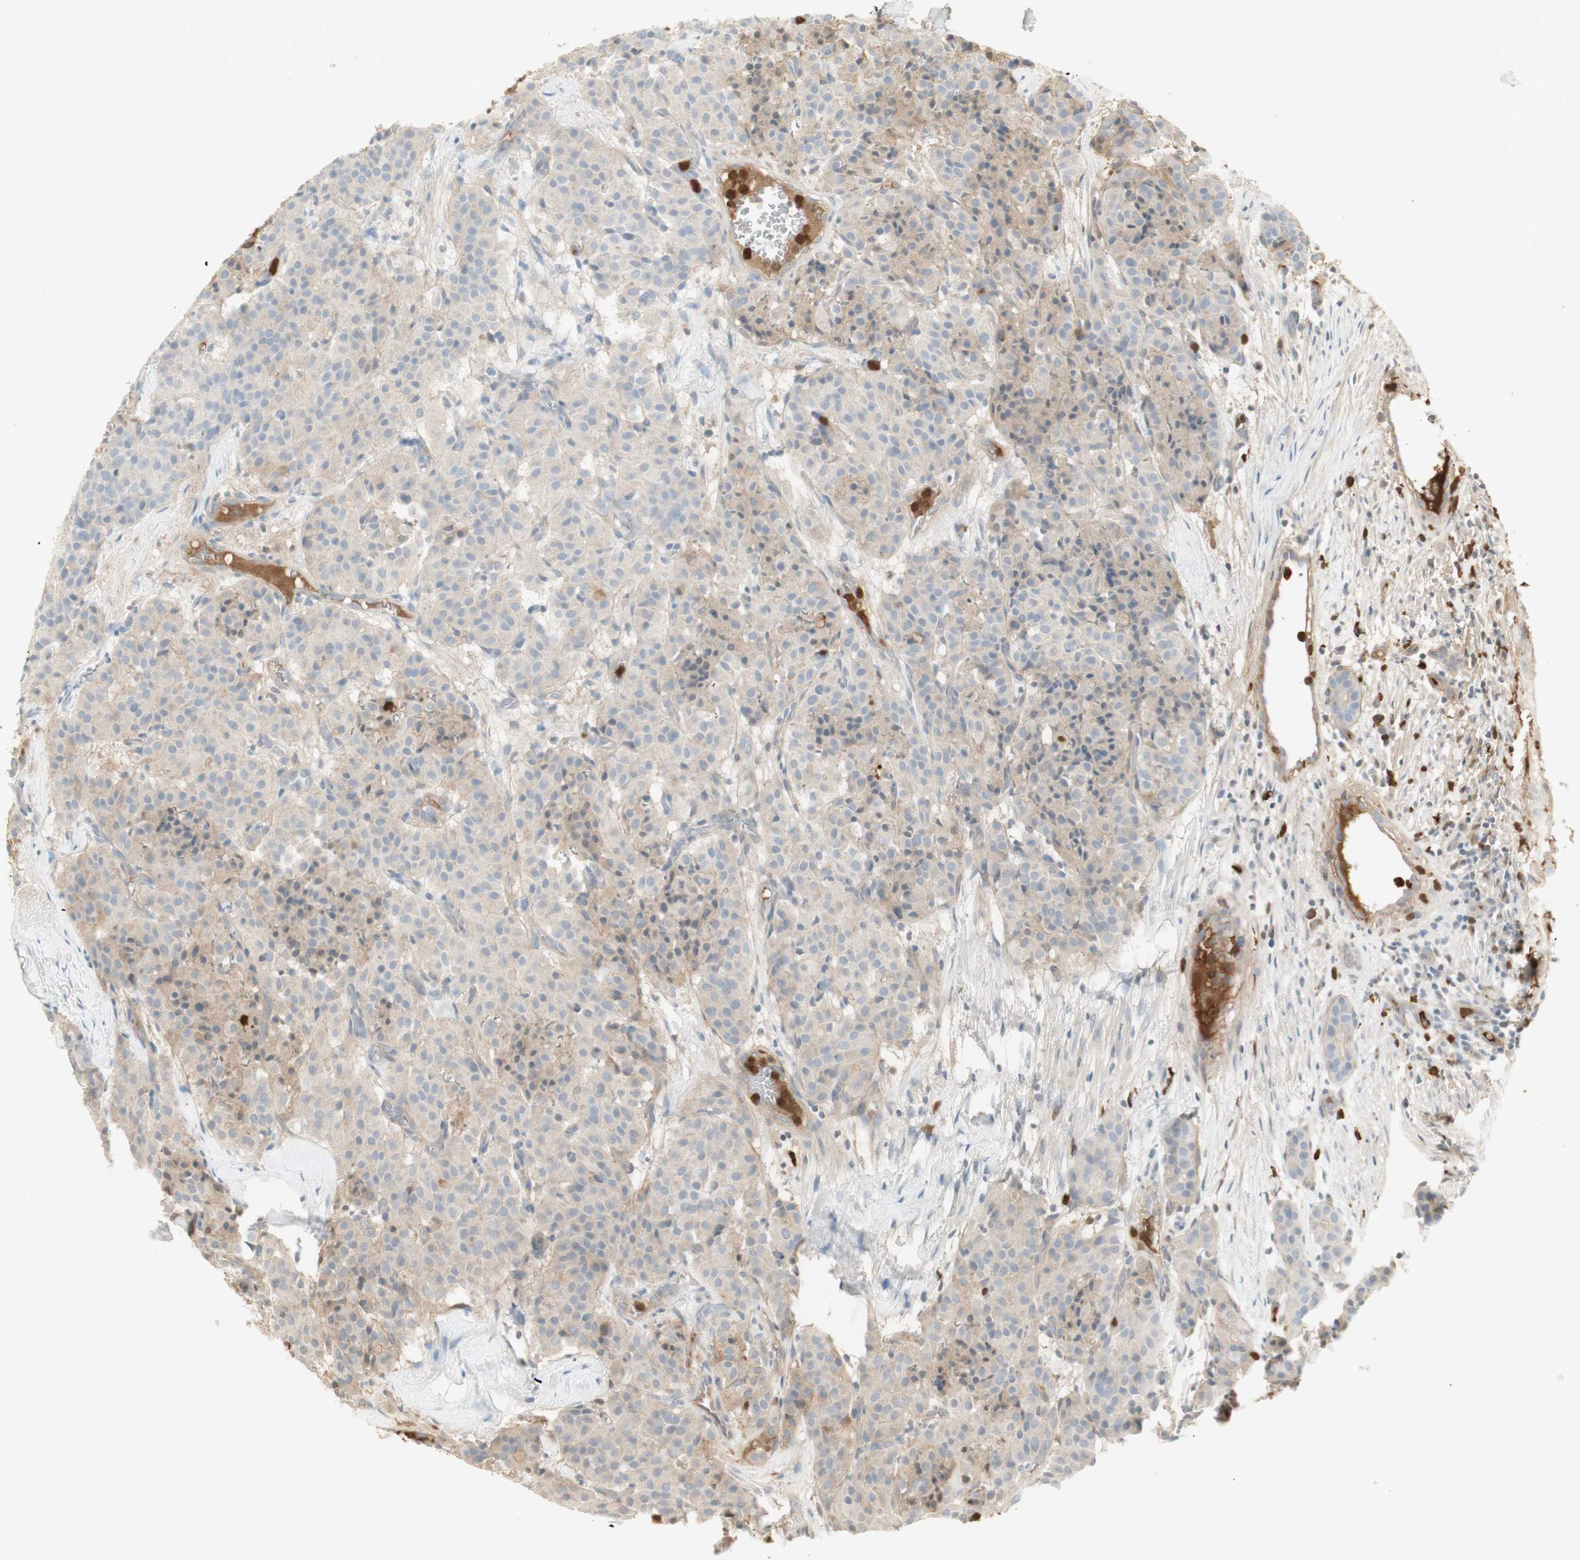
{"staining": {"intensity": "weak", "quantity": "<25%", "location": "cytoplasmic/membranous"}, "tissue": "carcinoid", "cell_type": "Tumor cells", "image_type": "cancer", "snomed": [{"axis": "morphology", "description": "Carcinoid, malignant, NOS"}, {"axis": "topography", "description": "Lung"}], "caption": "Malignant carcinoid was stained to show a protein in brown. There is no significant positivity in tumor cells. (Brightfield microscopy of DAB (3,3'-diaminobenzidine) IHC at high magnification).", "gene": "NID1", "patient": {"sex": "male", "age": 30}}